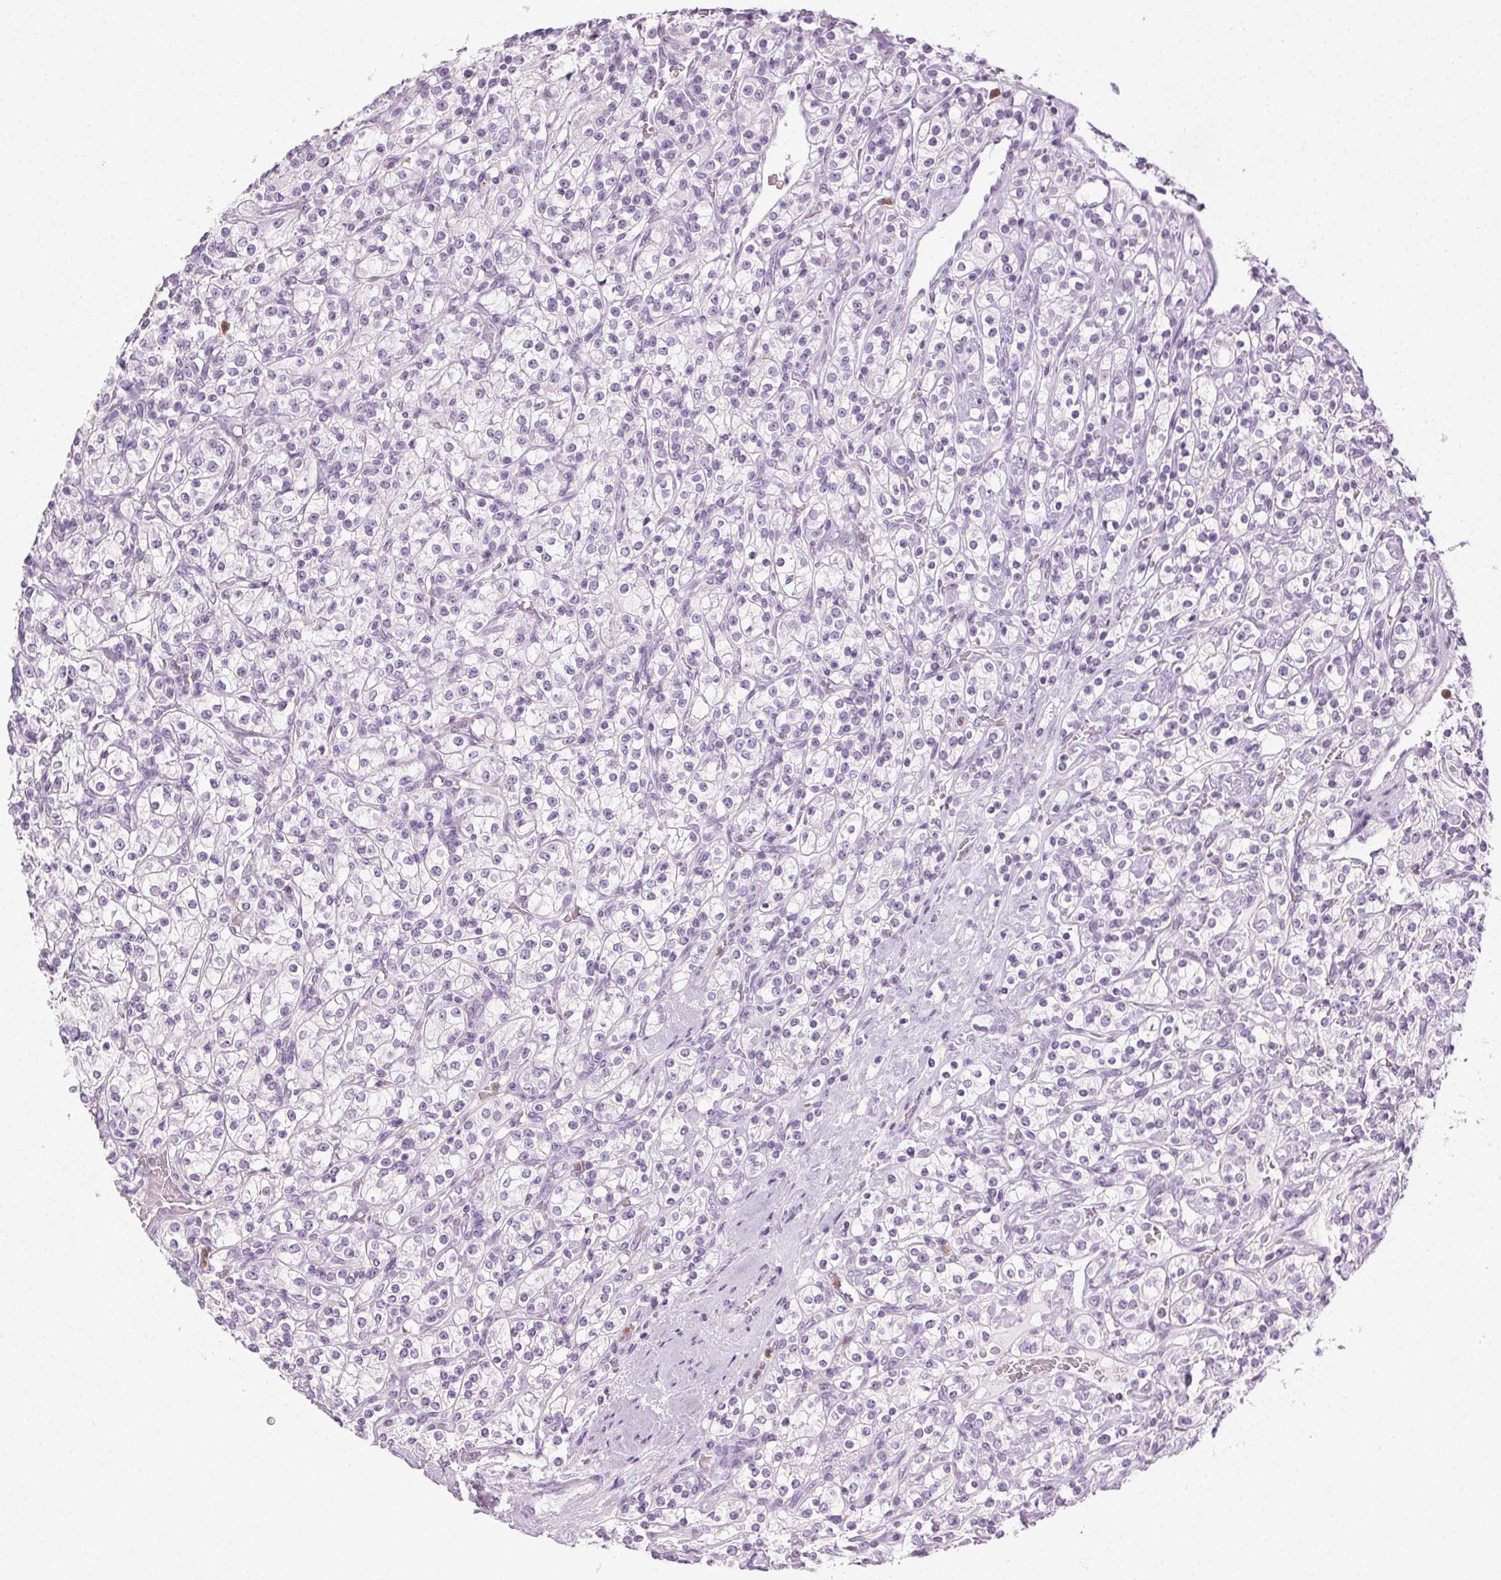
{"staining": {"intensity": "negative", "quantity": "none", "location": "none"}, "tissue": "renal cancer", "cell_type": "Tumor cells", "image_type": "cancer", "snomed": [{"axis": "morphology", "description": "Adenocarcinoma, NOS"}, {"axis": "topography", "description": "Kidney"}], "caption": "Tumor cells are negative for brown protein staining in renal cancer. Brightfield microscopy of IHC stained with DAB (3,3'-diaminobenzidine) (brown) and hematoxylin (blue), captured at high magnification.", "gene": "MPO", "patient": {"sex": "male", "age": 77}}